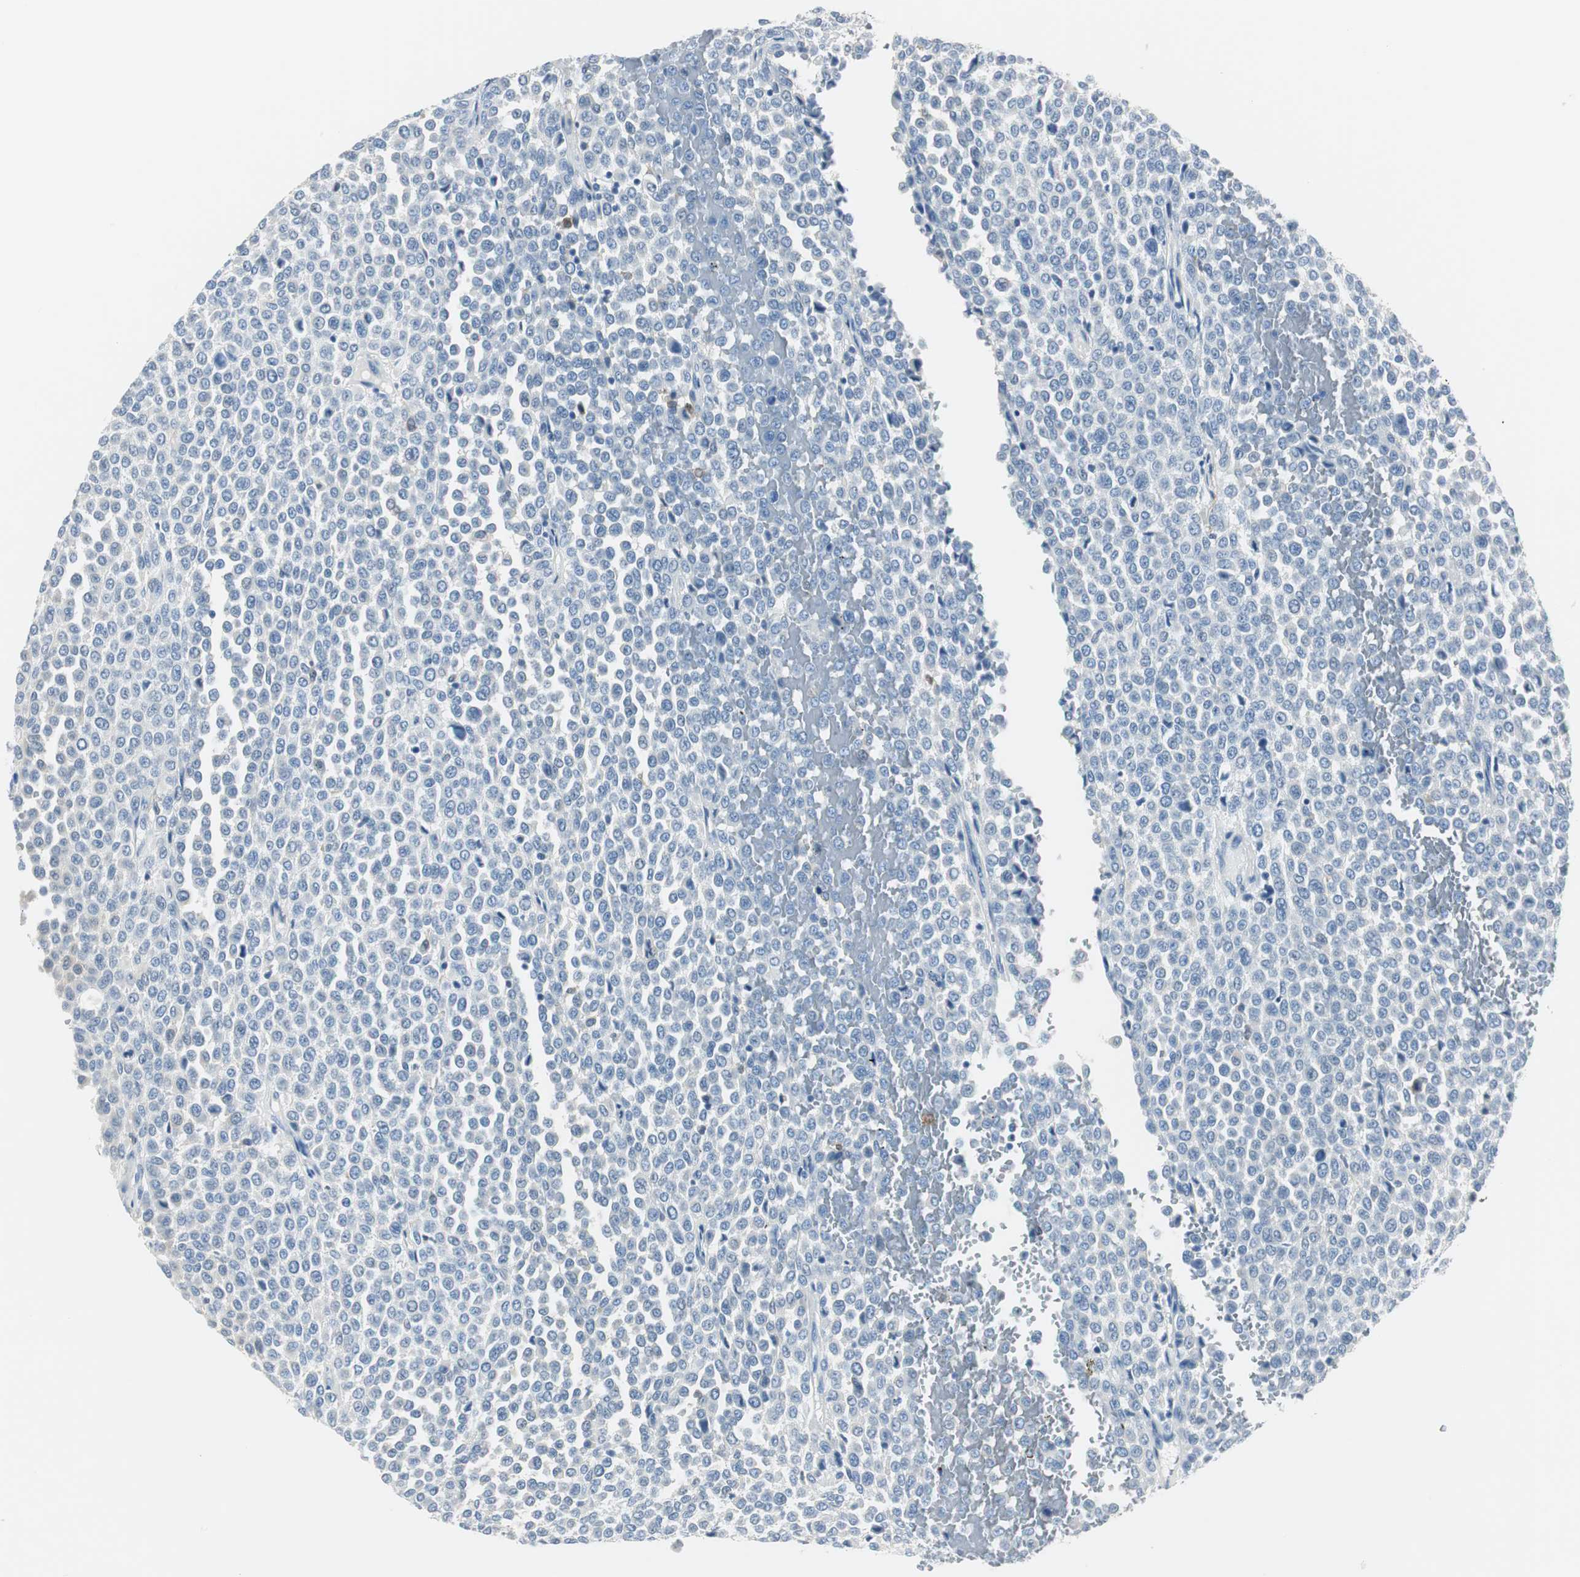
{"staining": {"intensity": "negative", "quantity": "none", "location": "none"}, "tissue": "melanoma", "cell_type": "Tumor cells", "image_type": "cancer", "snomed": [{"axis": "morphology", "description": "Malignant melanoma, Metastatic site"}, {"axis": "topography", "description": "Pancreas"}], "caption": "Immunohistochemistry image of human melanoma stained for a protein (brown), which reveals no expression in tumor cells.", "gene": "FBP1", "patient": {"sex": "female", "age": 30}}